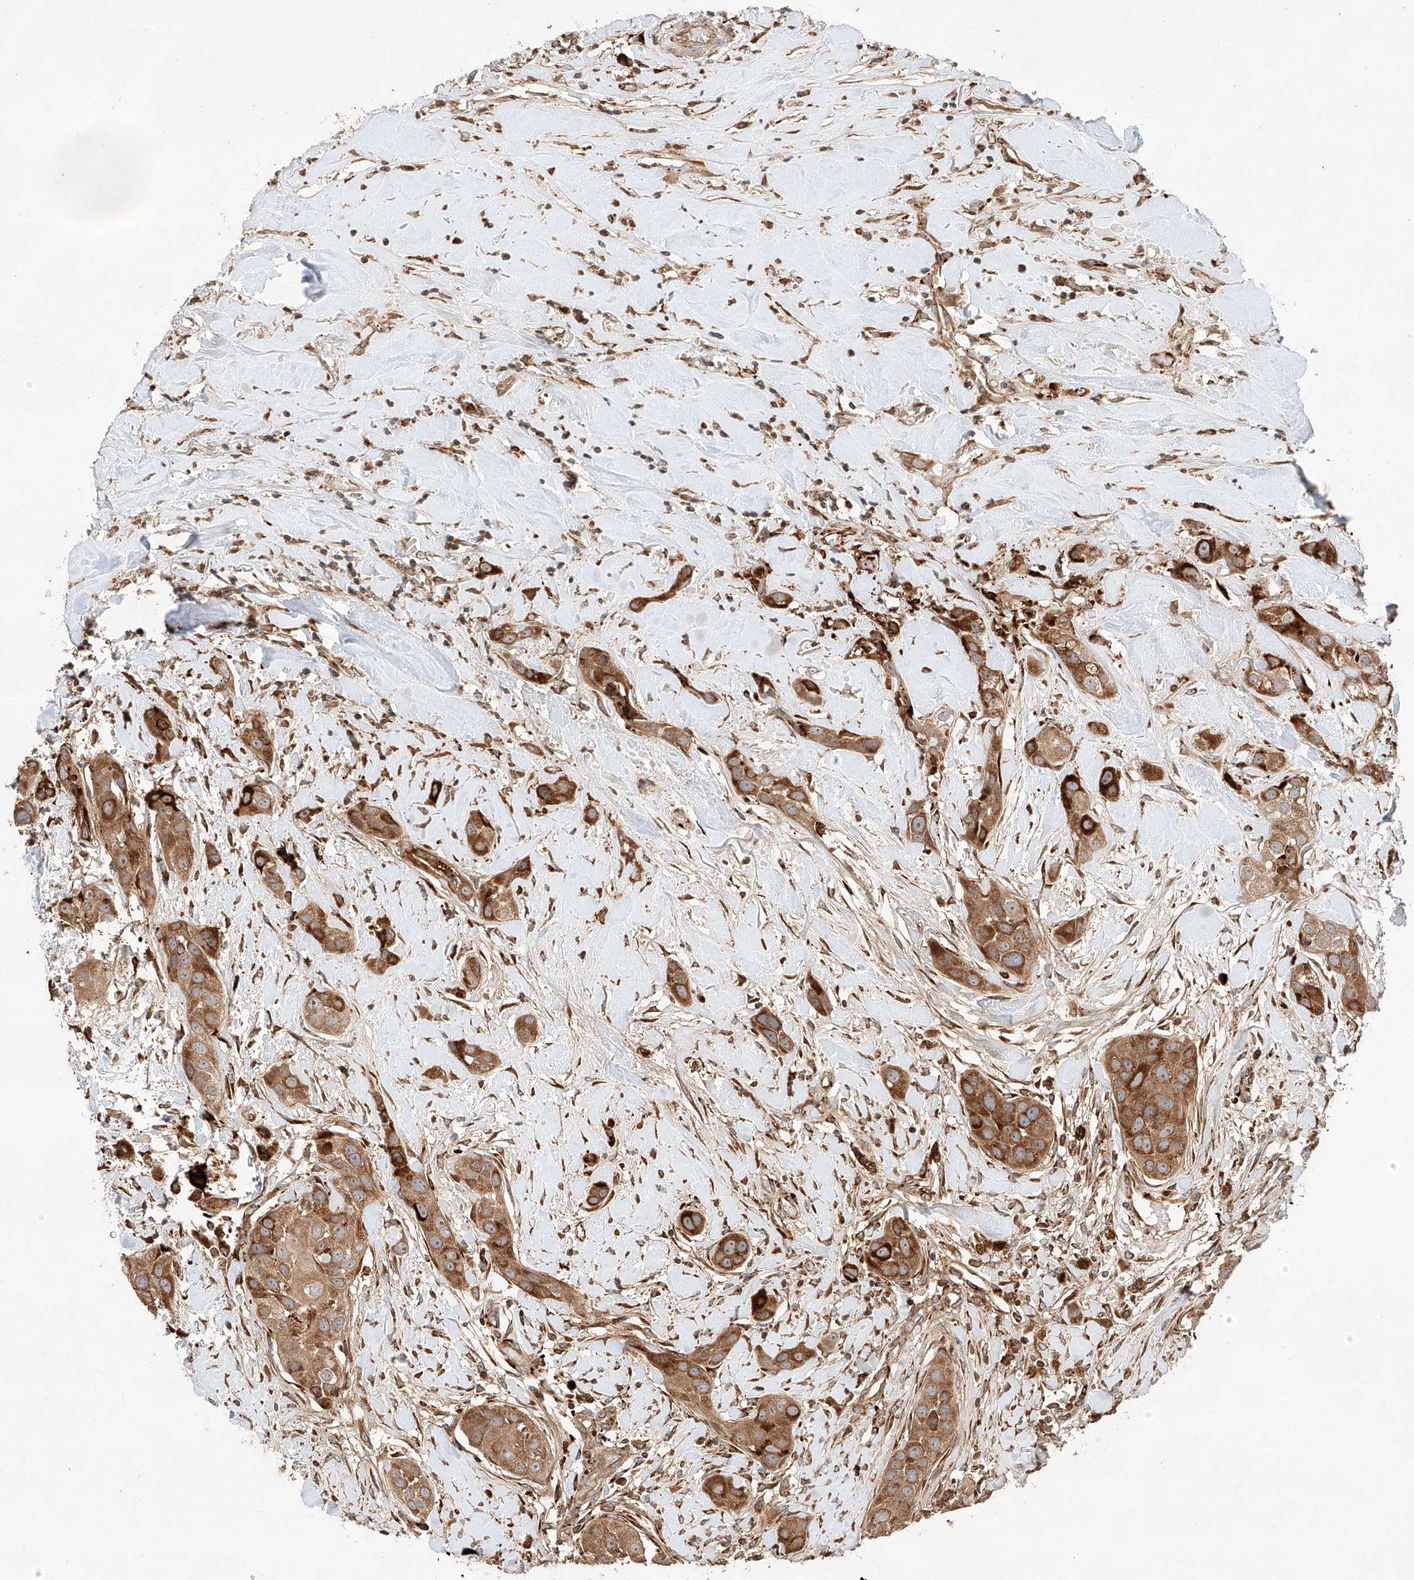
{"staining": {"intensity": "moderate", "quantity": ">75%", "location": "cytoplasmic/membranous"}, "tissue": "head and neck cancer", "cell_type": "Tumor cells", "image_type": "cancer", "snomed": [{"axis": "morphology", "description": "Normal tissue, NOS"}, {"axis": "morphology", "description": "Squamous cell carcinoma, NOS"}, {"axis": "topography", "description": "Skeletal muscle"}, {"axis": "topography", "description": "Head-Neck"}], "caption": "High-magnification brightfield microscopy of head and neck cancer (squamous cell carcinoma) stained with DAB (brown) and counterstained with hematoxylin (blue). tumor cells exhibit moderate cytoplasmic/membranous staining is appreciated in about>75% of cells. (brown staining indicates protein expression, while blue staining denotes nuclei).", "gene": "ZNF84", "patient": {"sex": "male", "age": 51}}